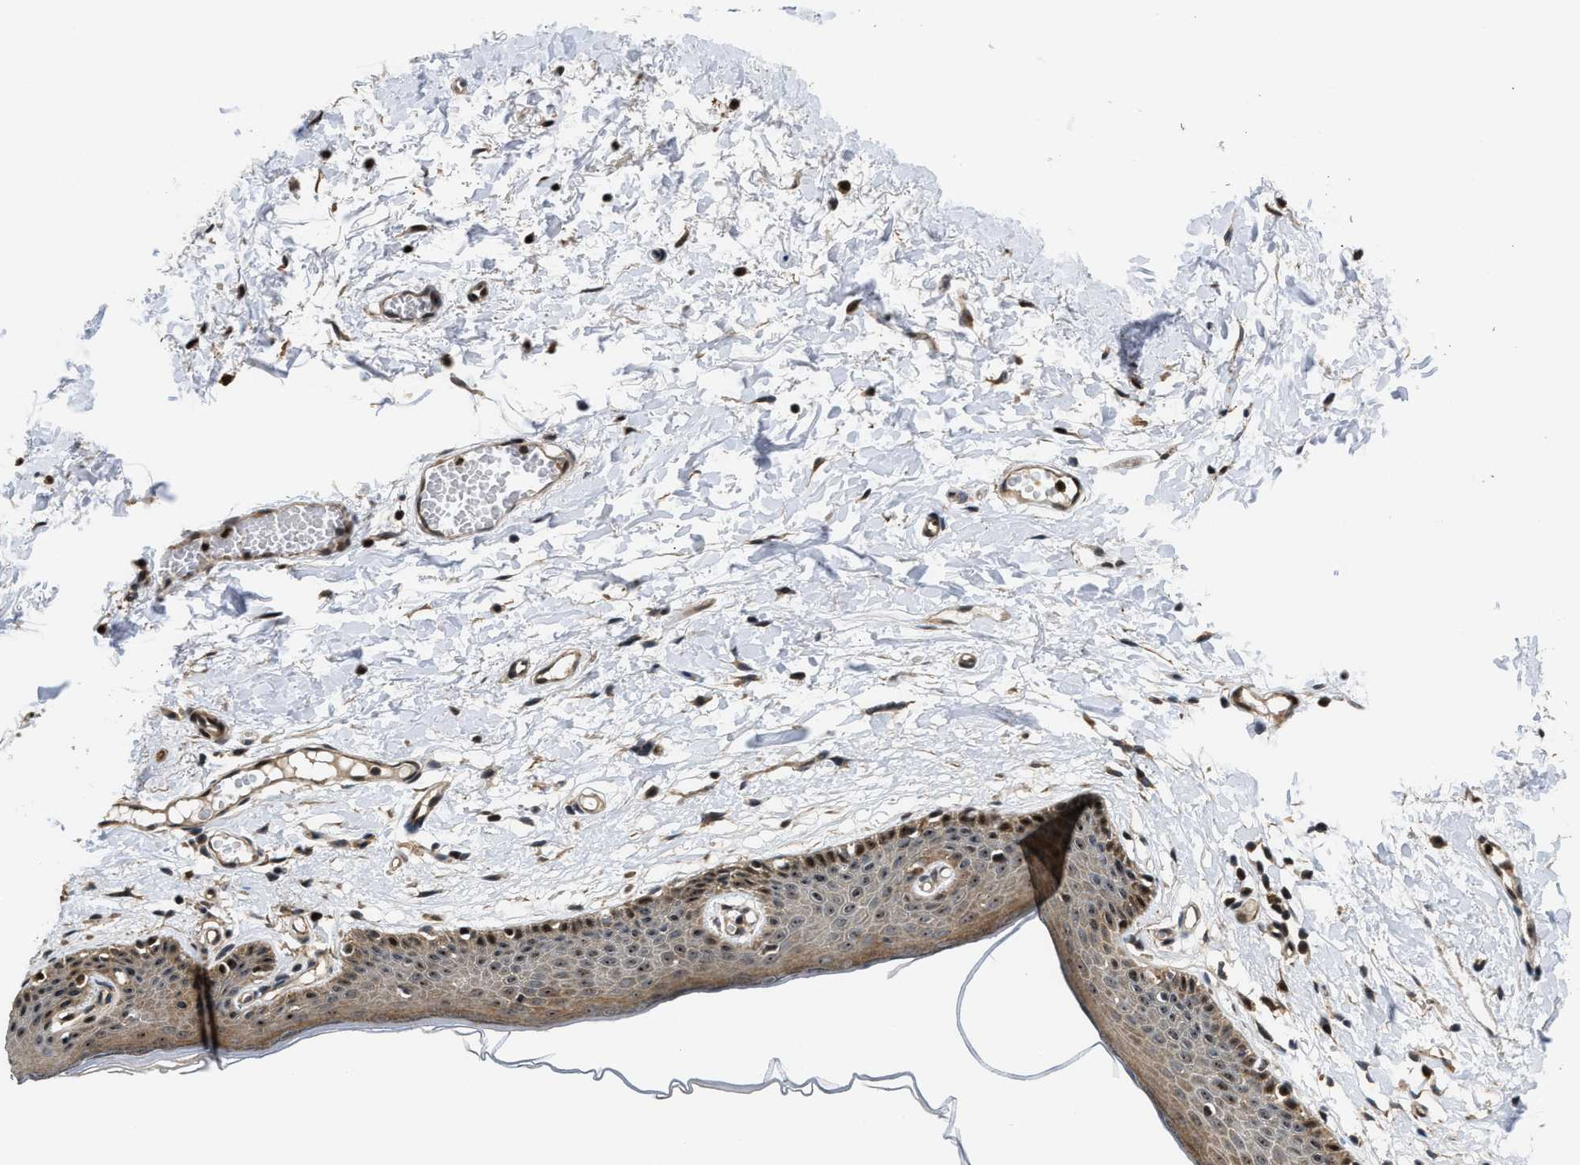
{"staining": {"intensity": "strong", "quantity": ">75%", "location": "cytoplasmic/membranous,nuclear"}, "tissue": "skin", "cell_type": "Epidermal cells", "image_type": "normal", "snomed": [{"axis": "morphology", "description": "Normal tissue, NOS"}, {"axis": "topography", "description": "Vulva"}], "caption": "Benign skin demonstrates strong cytoplasmic/membranous,nuclear positivity in approximately >75% of epidermal cells, visualized by immunohistochemistry.", "gene": "ALDH3A2", "patient": {"sex": "female", "age": 54}}